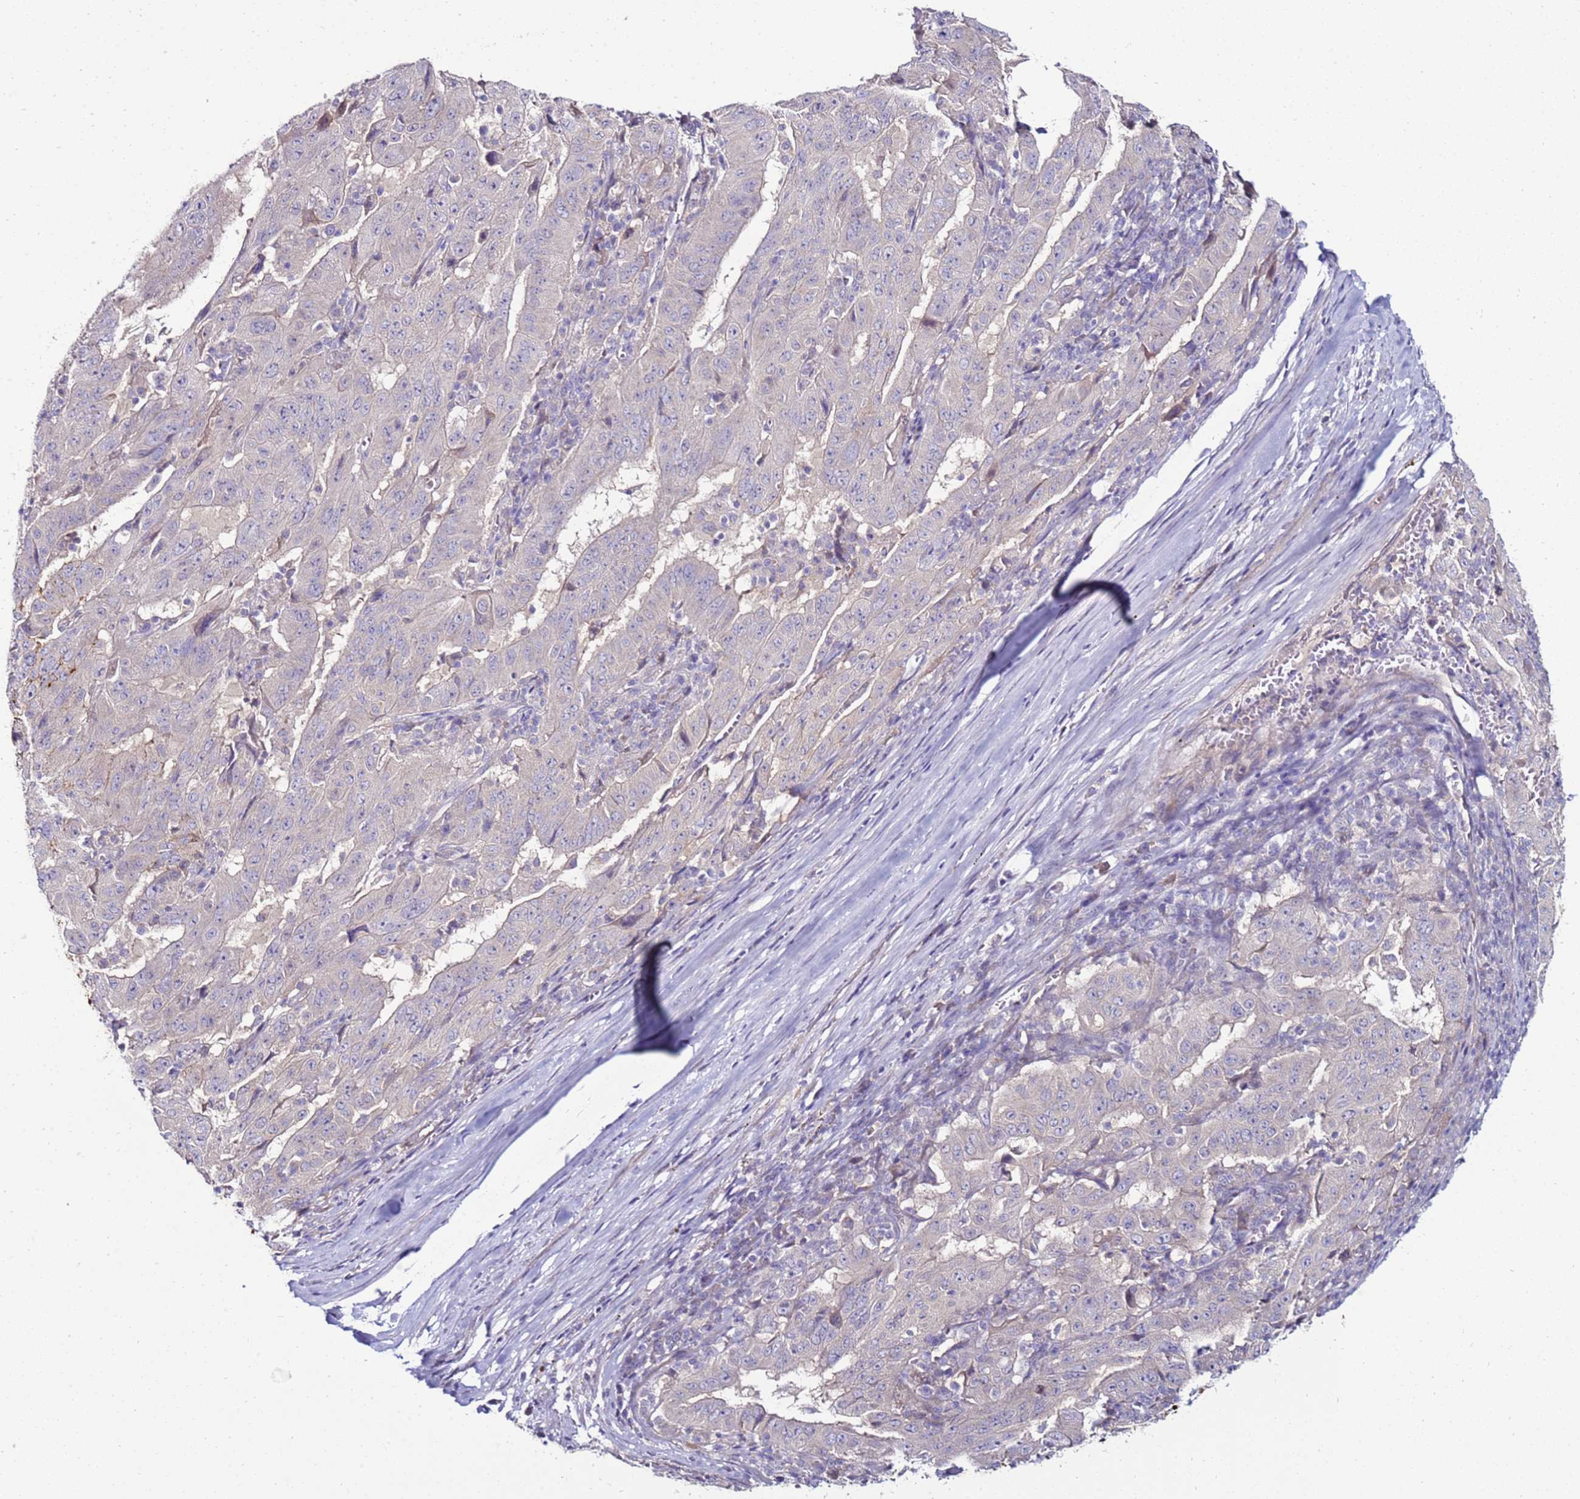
{"staining": {"intensity": "negative", "quantity": "none", "location": "none"}, "tissue": "pancreatic cancer", "cell_type": "Tumor cells", "image_type": "cancer", "snomed": [{"axis": "morphology", "description": "Adenocarcinoma, NOS"}, {"axis": "topography", "description": "Pancreas"}], "caption": "A photomicrograph of adenocarcinoma (pancreatic) stained for a protein displays no brown staining in tumor cells. Nuclei are stained in blue.", "gene": "GPN3", "patient": {"sex": "male", "age": 63}}